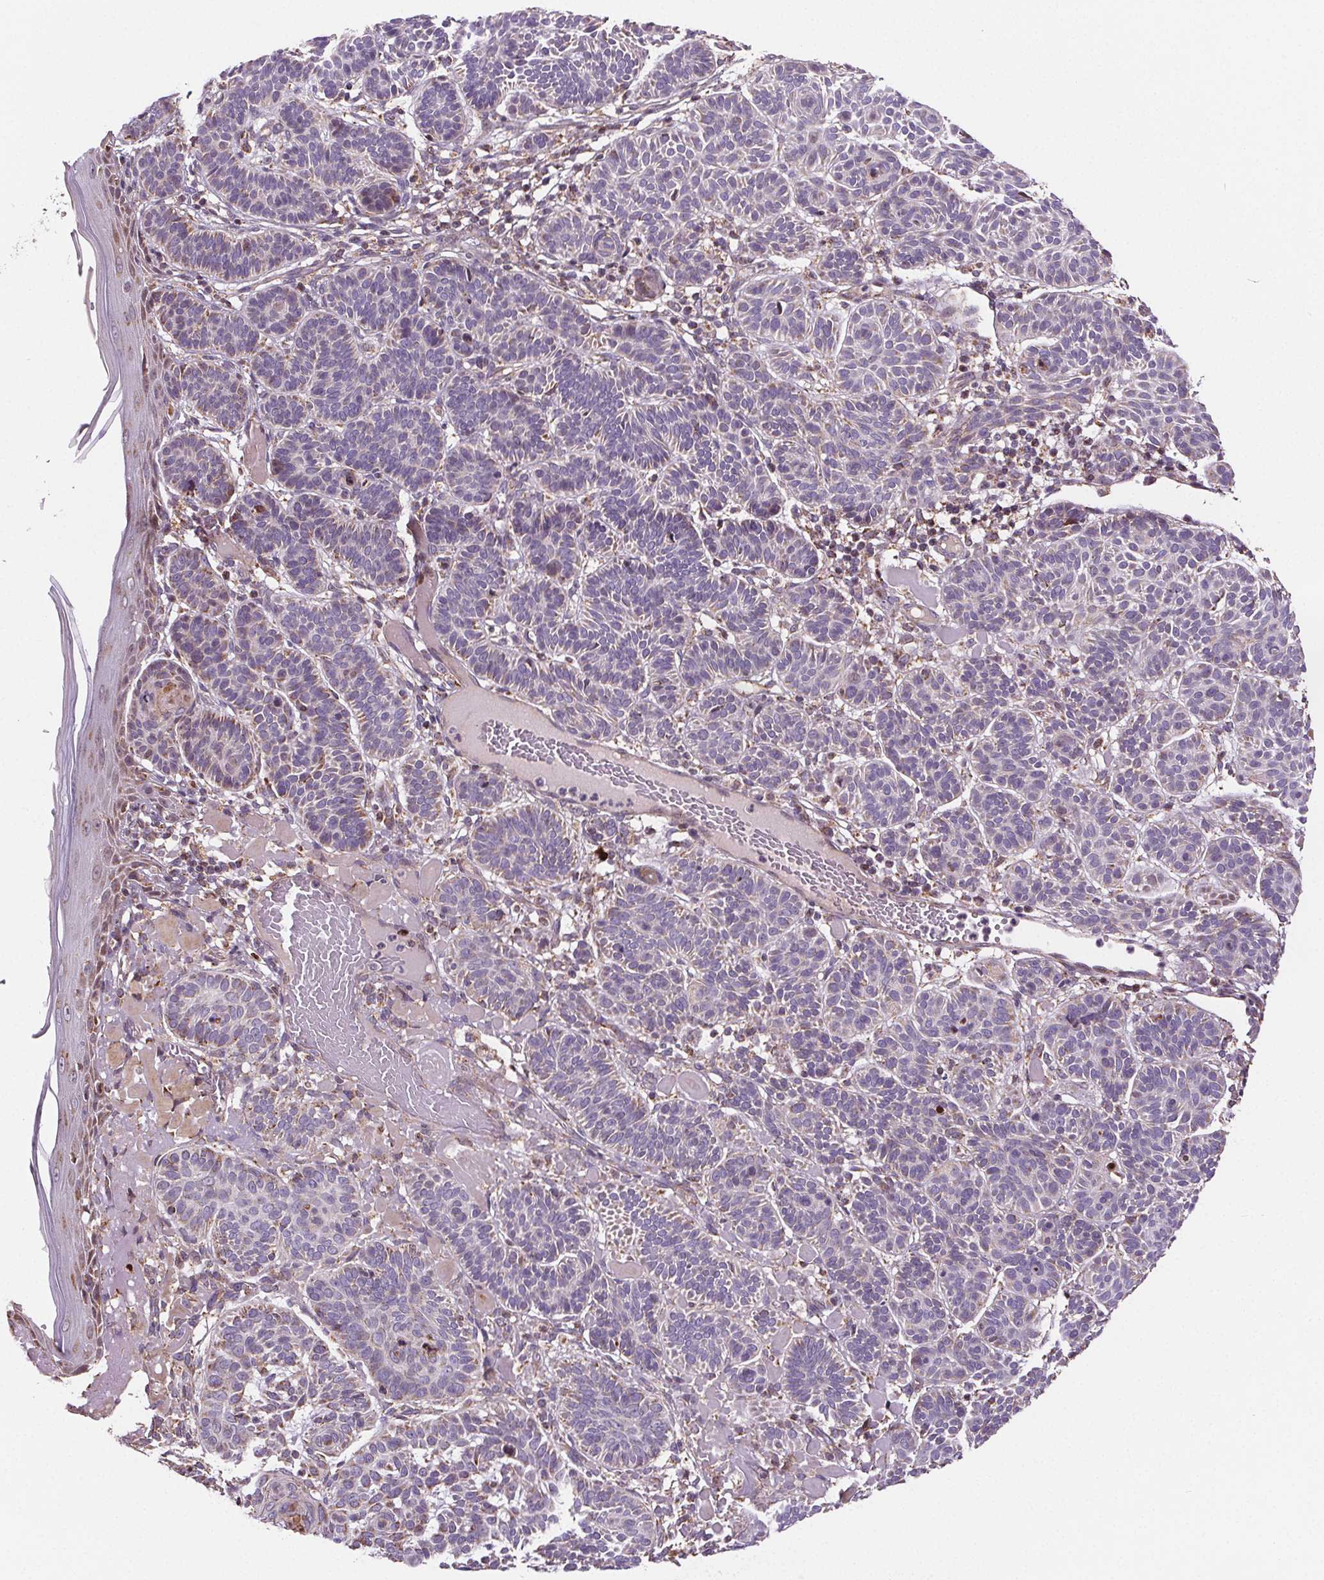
{"staining": {"intensity": "negative", "quantity": "none", "location": "none"}, "tissue": "skin cancer", "cell_type": "Tumor cells", "image_type": "cancer", "snomed": [{"axis": "morphology", "description": "Basal cell carcinoma"}, {"axis": "topography", "description": "Skin"}], "caption": "This photomicrograph is of basal cell carcinoma (skin) stained with IHC to label a protein in brown with the nuclei are counter-stained blue. There is no expression in tumor cells.", "gene": "SUCLA2", "patient": {"sex": "male", "age": 85}}